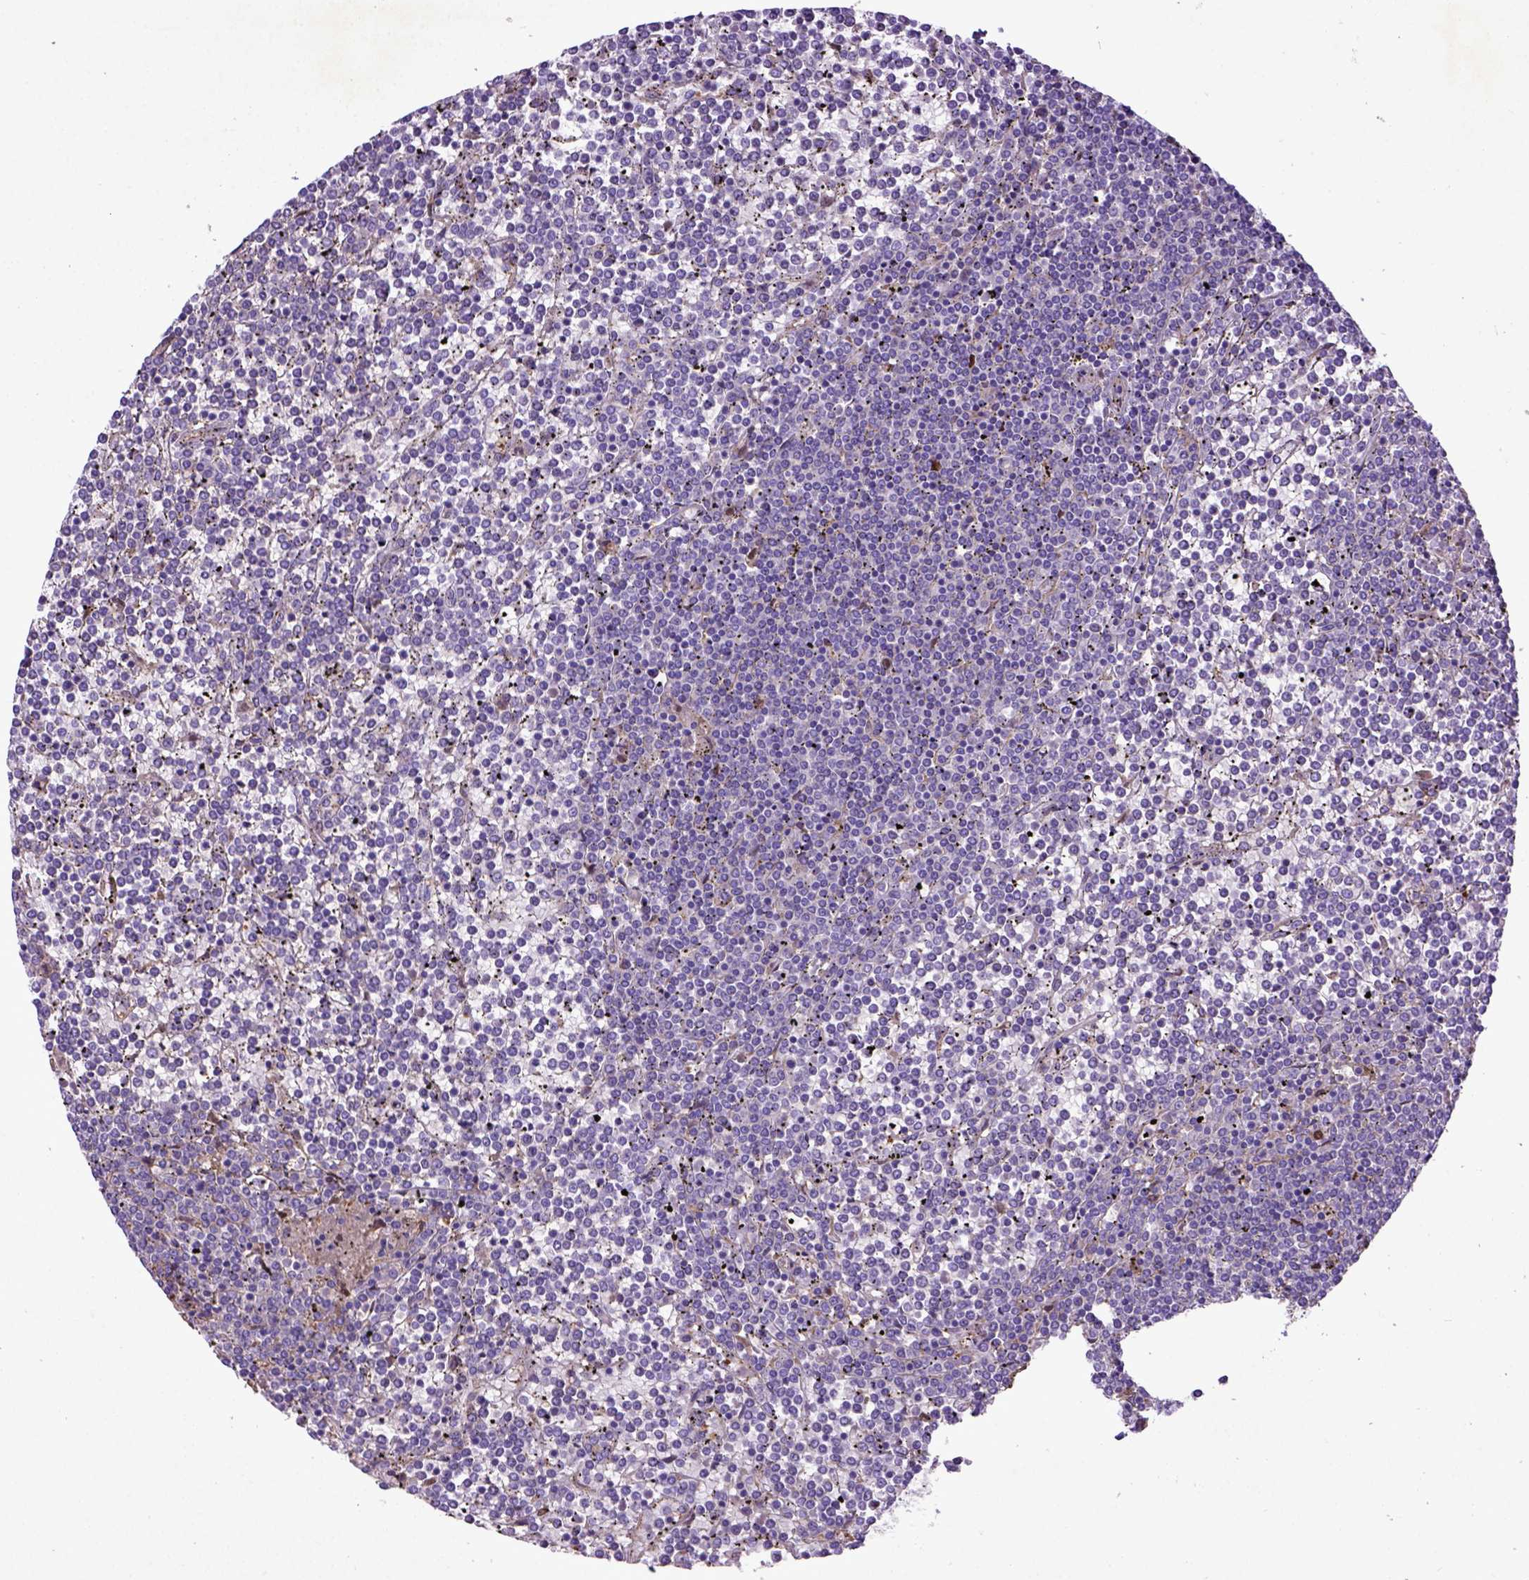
{"staining": {"intensity": "negative", "quantity": "none", "location": "none"}, "tissue": "lymphoma", "cell_type": "Tumor cells", "image_type": "cancer", "snomed": [{"axis": "morphology", "description": "Malignant lymphoma, non-Hodgkin's type, Low grade"}, {"axis": "topography", "description": "Spleen"}], "caption": "This is an immunohistochemistry (IHC) image of human malignant lymphoma, non-Hodgkin's type (low-grade). There is no positivity in tumor cells.", "gene": "DEPDC1B", "patient": {"sex": "female", "age": 19}}